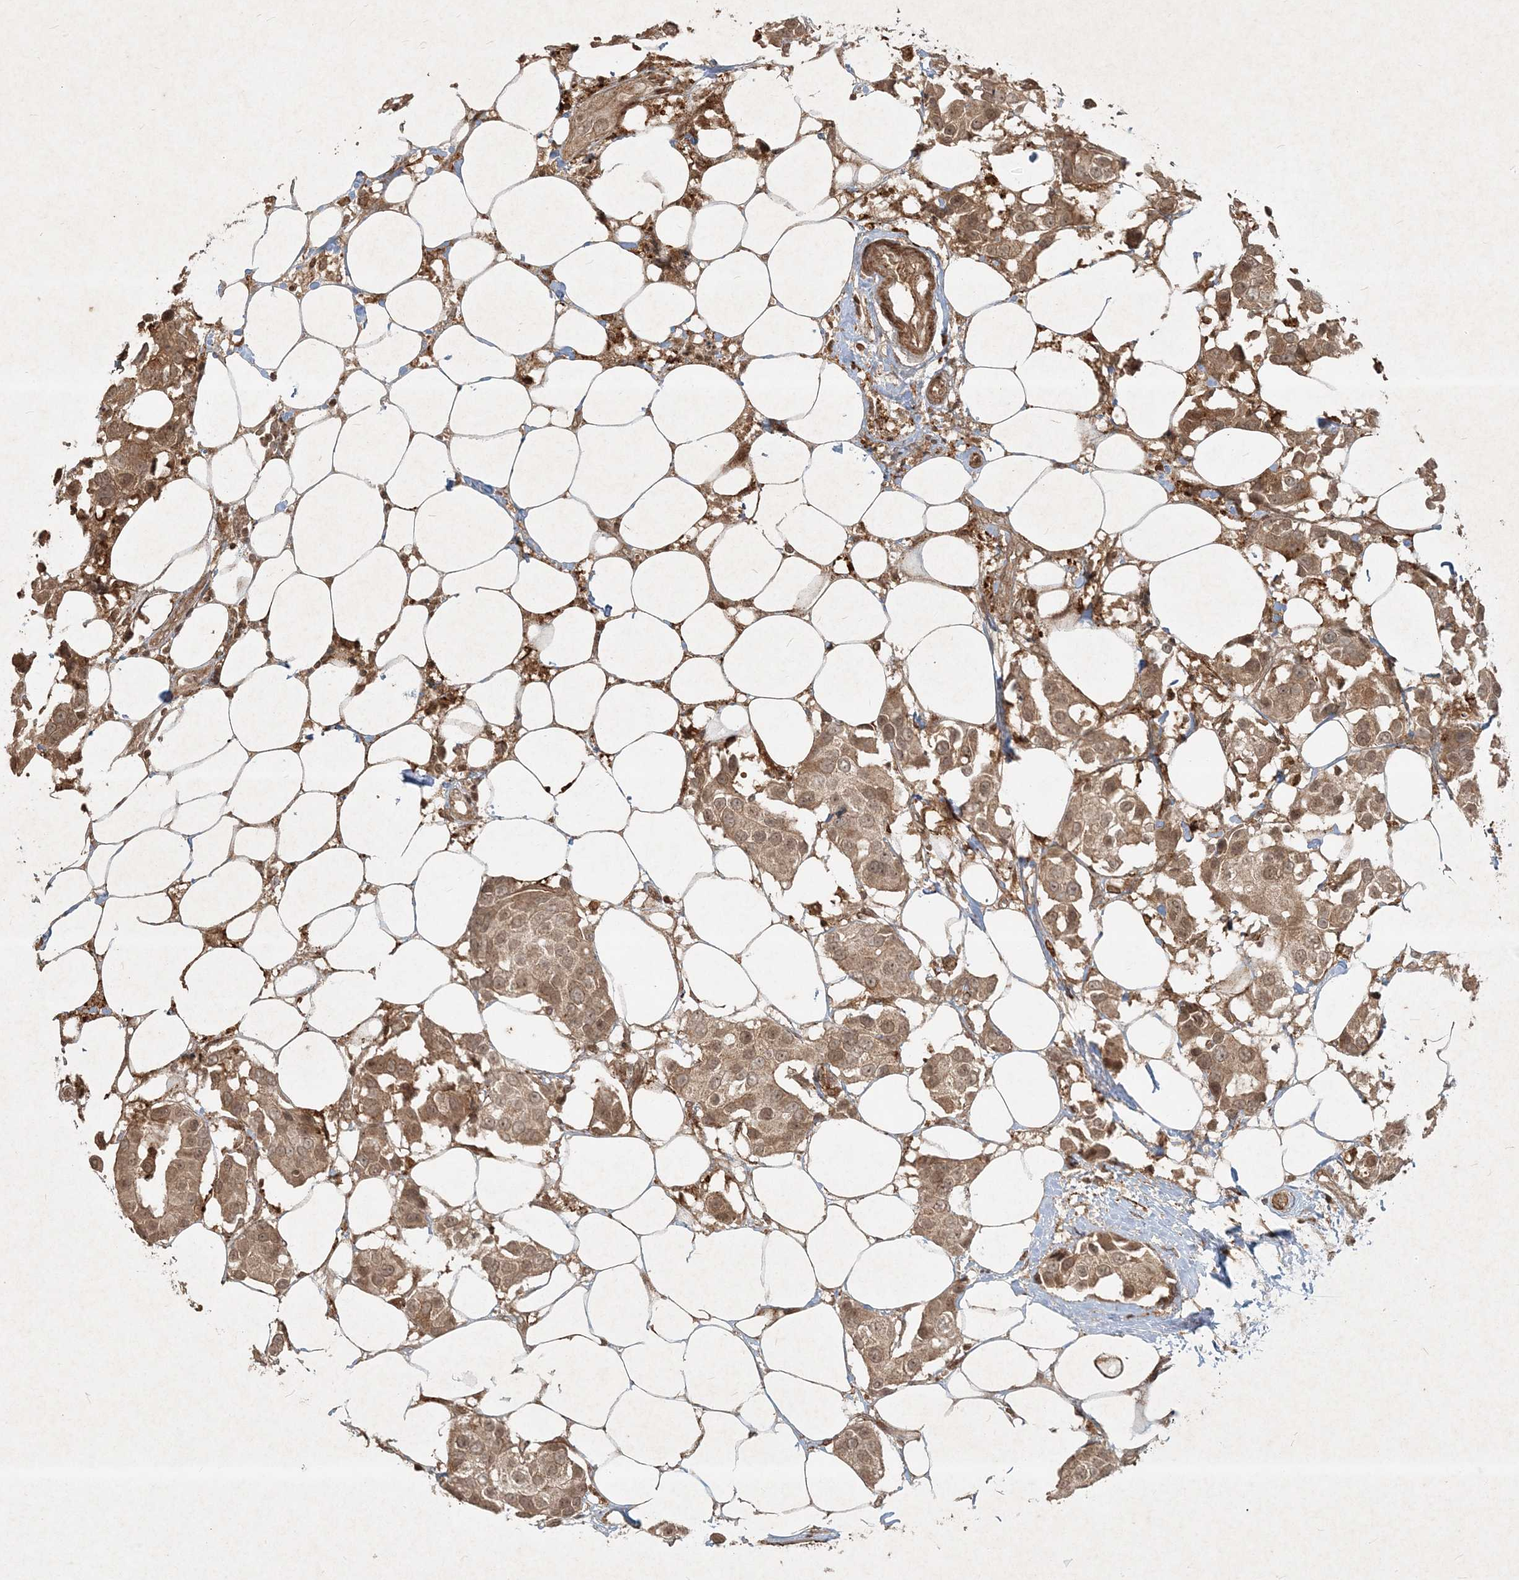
{"staining": {"intensity": "weak", "quantity": ">75%", "location": "cytoplasmic/membranous,nuclear"}, "tissue": "breast cancer", "cell_type": "Tumor cells", "image_type": "cancer", "snomed": [{"axis": "morphology", "description": "Normal tissue, NOS"}, {"axis": "morphology", "description": "Duct carcinoma"}, {"axis": "topography", "description": "Breast"}], "caption": "Brown immunohistochemical staining in infiltrating ductal carcinoma (breast) demonstrates weak cytoplasmic/membranous and nuclear positivity in approximately >75% of tumor cells. The staining was performed using DAB (3,3'-diaminobenzidine), with brown indicating positive protein expression. Nuclei are stained blue with hematoxylin.", "gene": "NARS1", "patient": {"sex": "female", "age": 39}}